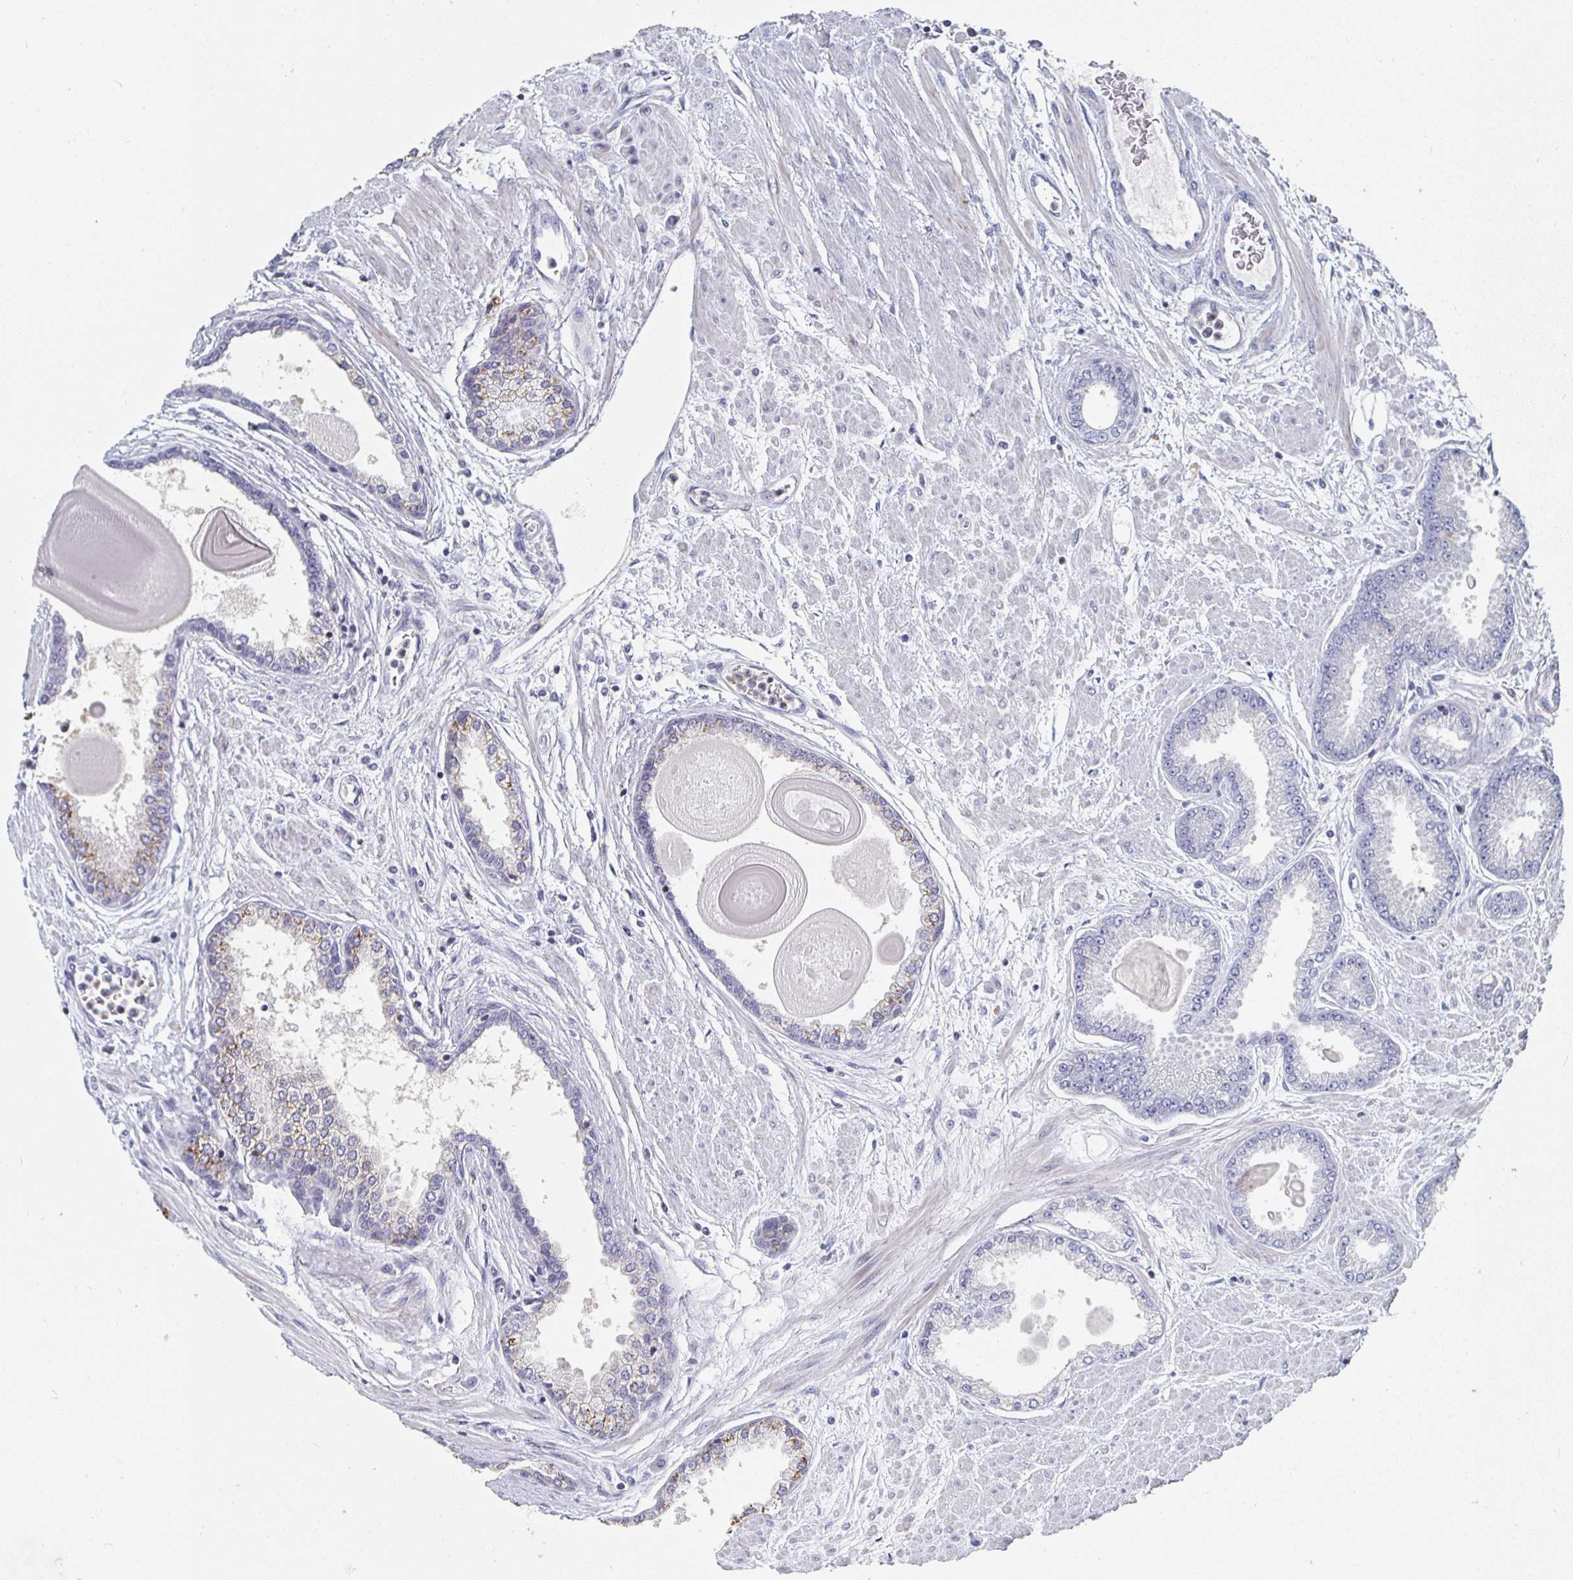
{"staining": {"intensity": "weak", "quantity": "<25%", "location": "cytoplasmic/membranous"}, "tissue": "prostate cancer", "cell_type": "Tumor cells", "image_type": "cancer", "snomed": [{"axis": "morphology", "description": "Adenocarcinoma, Low grade"}, {"axis": "topography", "description": "Prostate"}], "caption": "A histopathology image of prostate adenocarcinoma (low-grade) stained for a protein exhibits no brown staining in tumor cells.", "gene": "PIK3CD", "patient": {"sex": "male", "age": 67}}